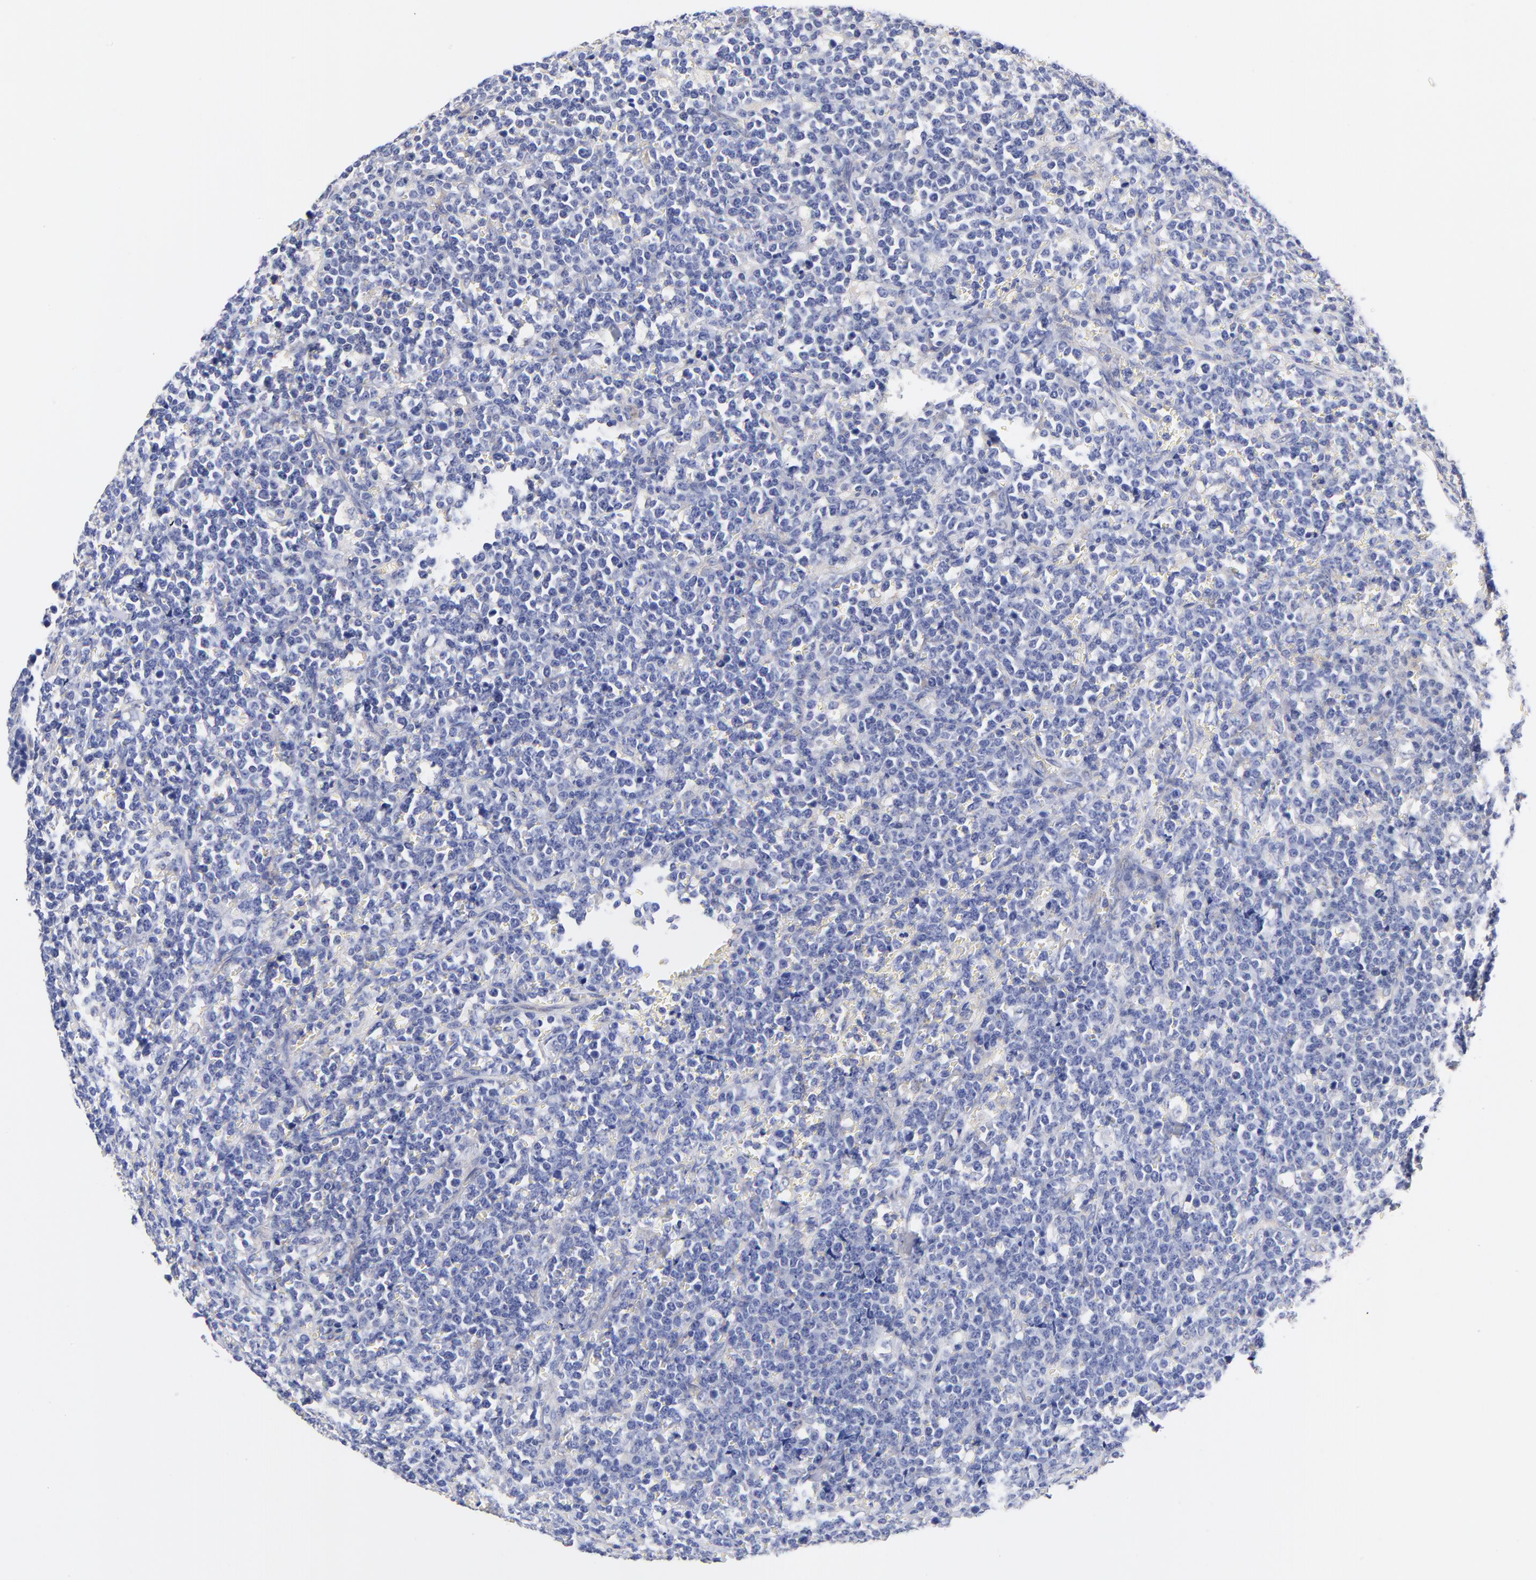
{"staining": {"intensity": "negative", "quantity": "none", "location": "none"}, "tissue": "lymphoma", "cell_type": "Tumor cells", "image_type": "cancer", "snomed": [{"axis": "morphology", "description": "Malignant lymphoma, non-Hodgkin's type, High grade"}, {"axis": "topography", "description": "Small intestine"}, {"axis": "topography", "description": "Colon"}], "caption": "Malignant lymphoma, non-Hodgkin's type (high-grade) was stained to show a protein in brown. There is no significant positivity in tumor cells.", "gene": "HS3ST1", "patient": {"sex": "male", "age": 8}}